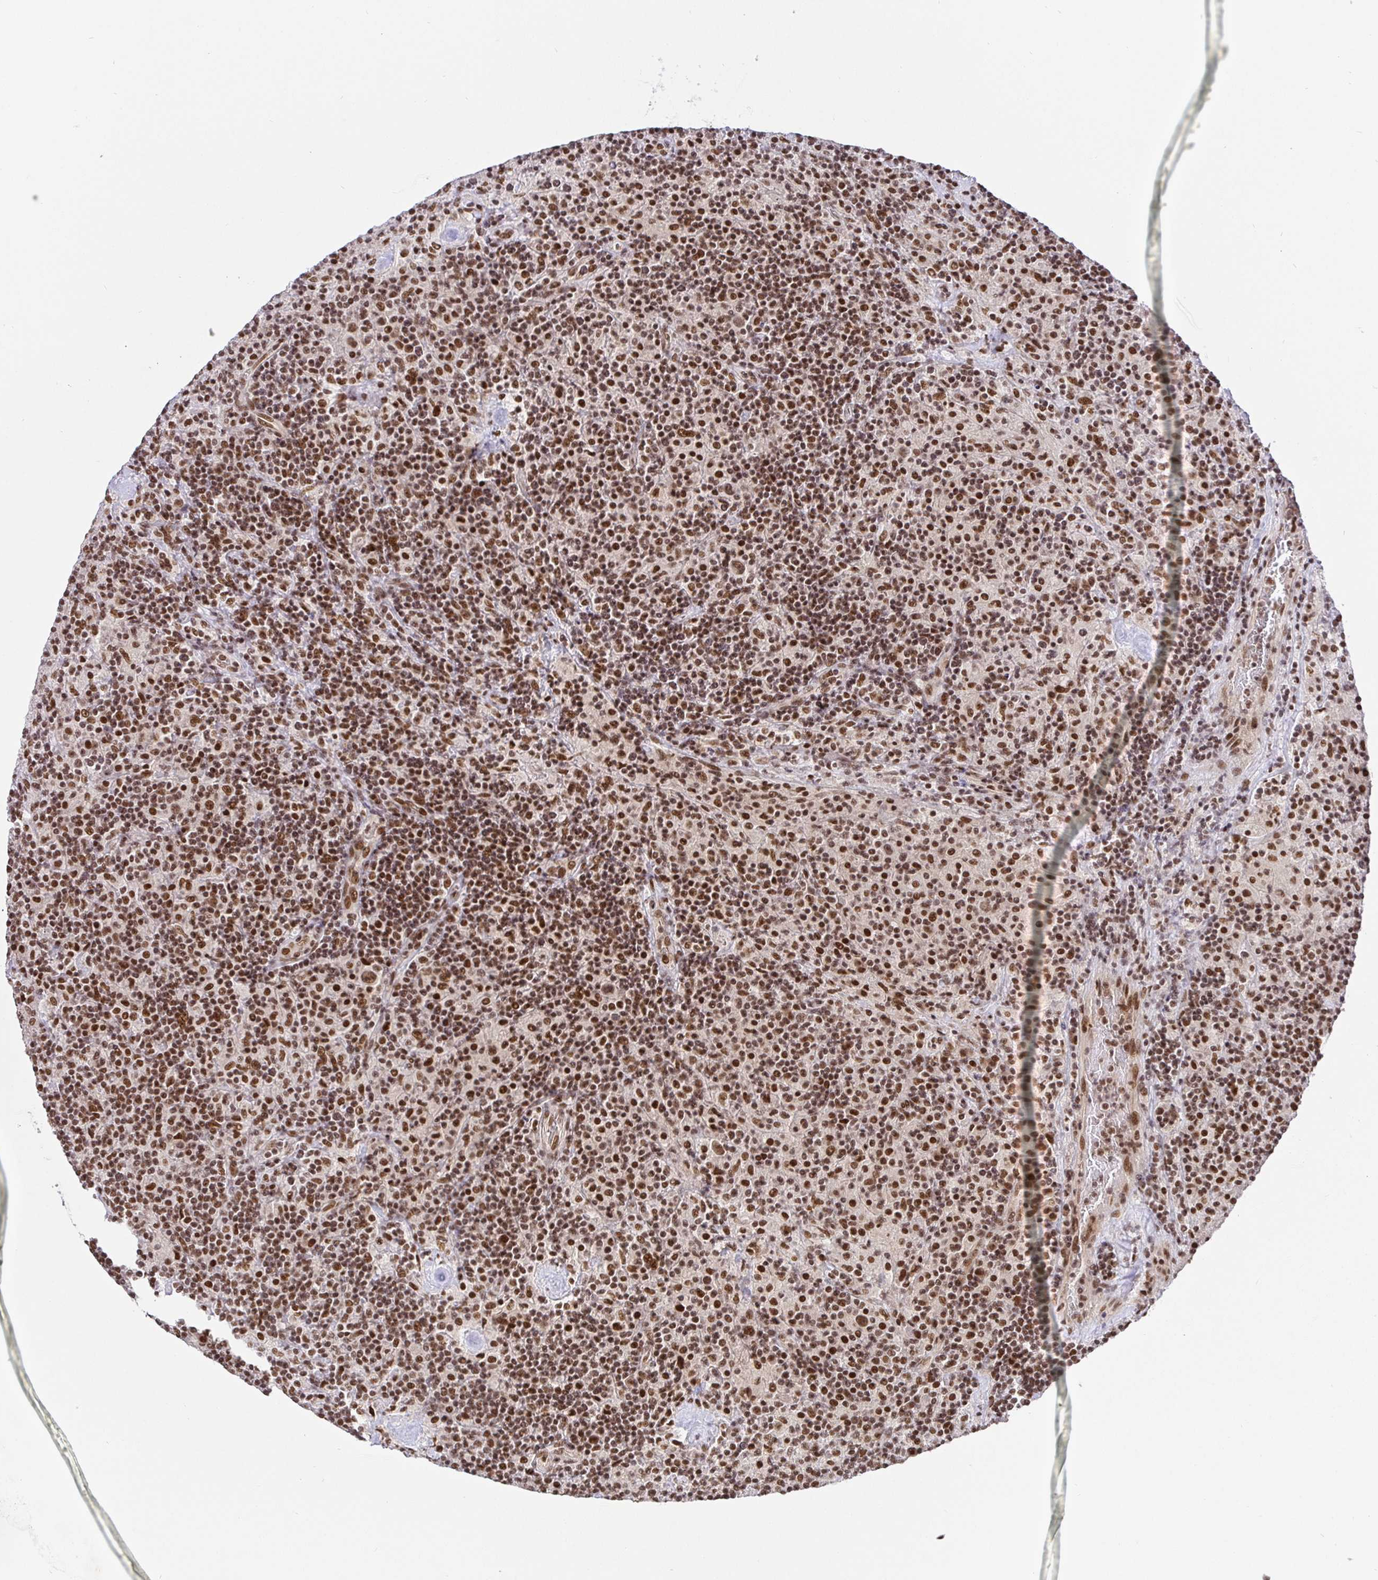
{"staining": {"intensity": "moderate", "quantity": ">75%", "location": "nuclear"}, "tissue": "lymphoma", "cell_type": "Tumor cells", "image_type": "cancer", "snomed": [{"axis": "morphology", "description": "Hodgkin's disease, NOS"}, {"axis": "topography", "description": "Lymph node"}], "caption": "High-magnification brightfield microscopy of Hodgkin's disease stained with DAB (brown) and counterstained with hematoxylin (blue). tumor cells exhibit moderate nuclear staining is identified in approximately>75% of cells. The staining was performed using DAB (3,3'-diaminobenzidine), with brown indicating positive protein expression. Nuclei are stained blue with hematoxylin.", "gene": "USF1", "patient": {"sex": "male", "age": 70}}